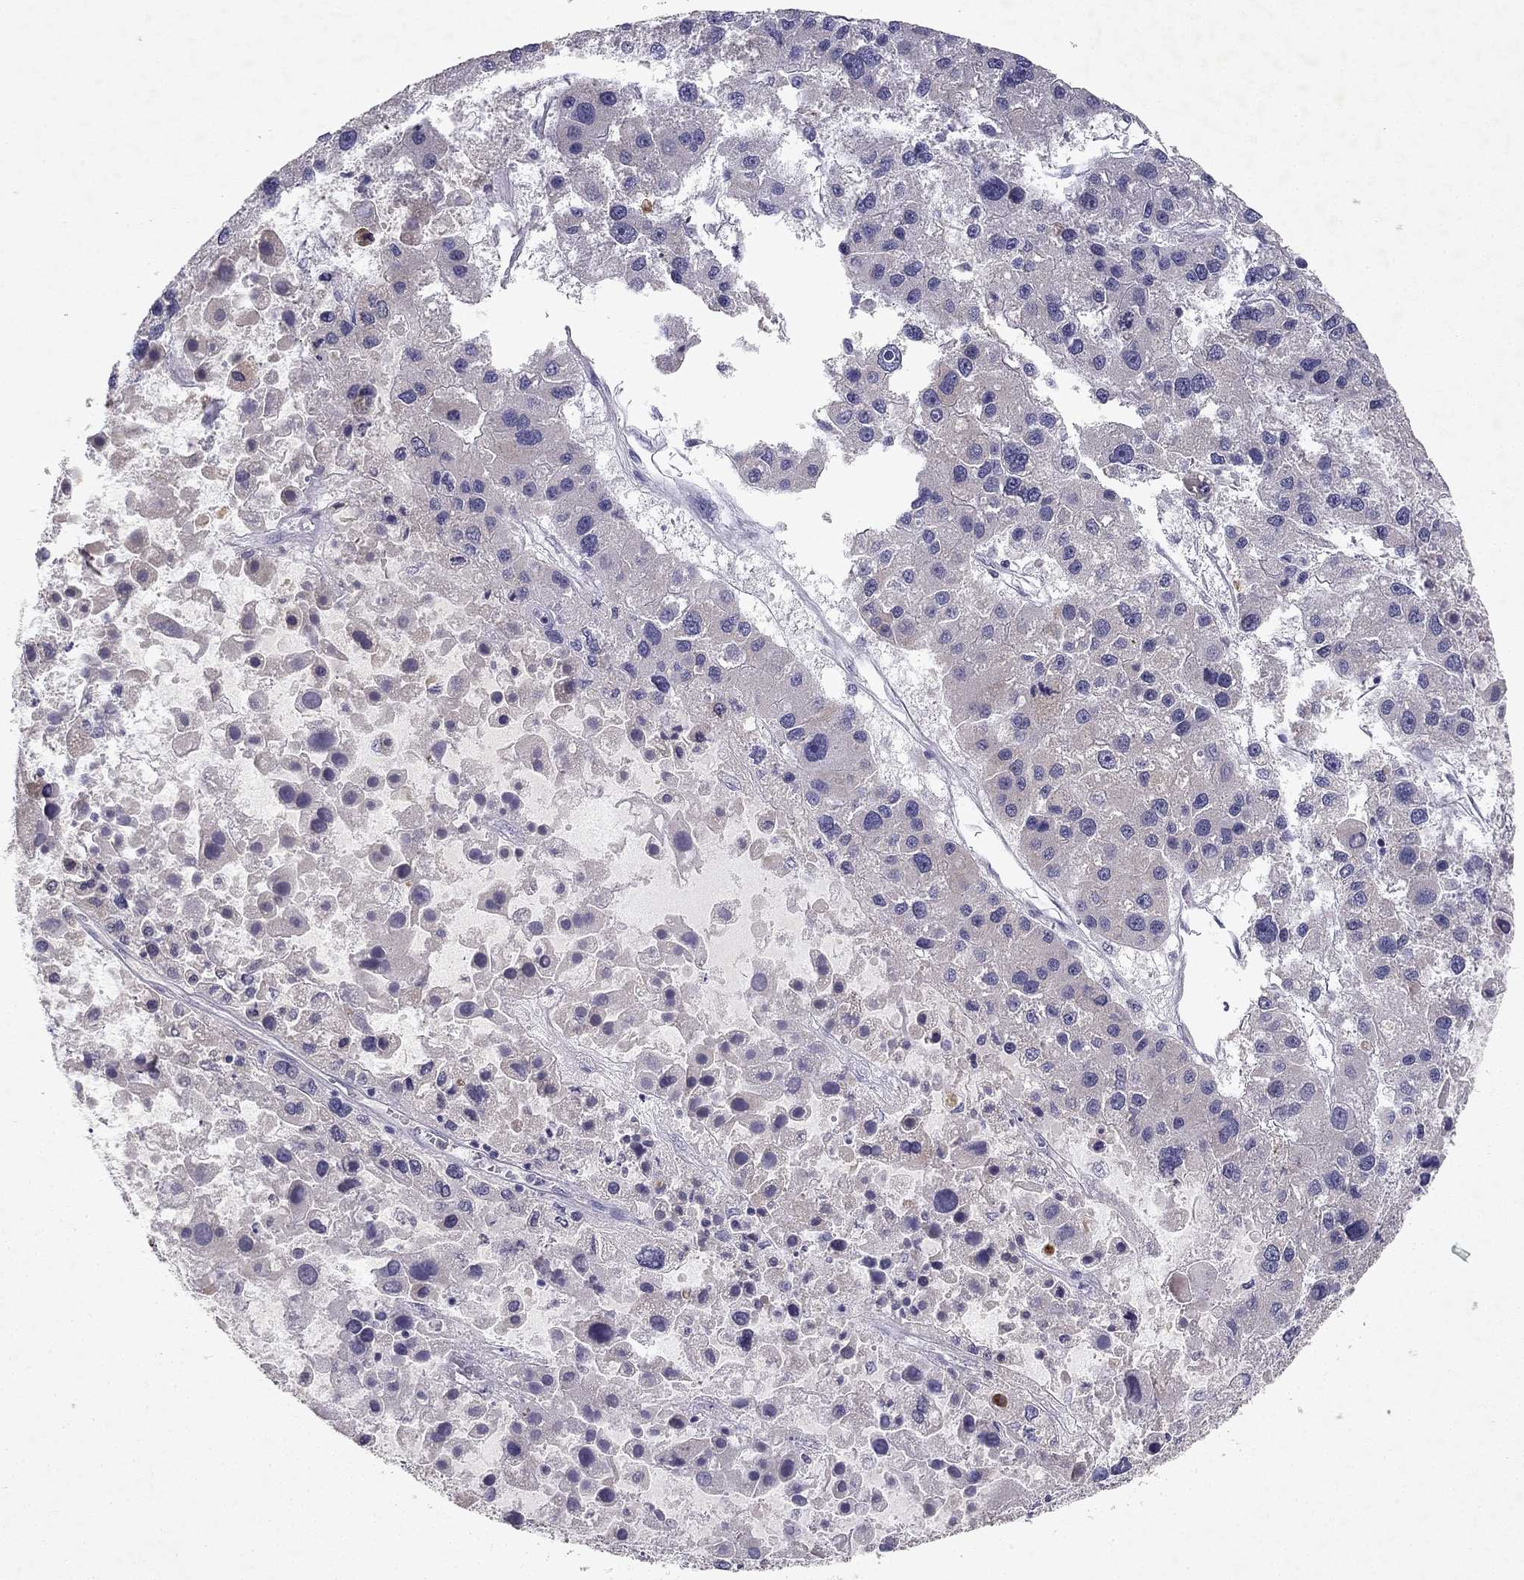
{"staining": {"intensity": "negative", "quantity": "none", "location": "none"}, "tissue": "liver cancer", "cell_type": "Tumor cells", "image_type": "cancer", "snomed": [{"axis": "morphology", "description": "Carcinoma, Hepatocellular, NOS"}, {"axis": "topography", "description": "Liver"}], "caption": "Liver hepatocellular carcinoma was stained to show a protein in brown. There is no significant expression in tumor cells.", "gene": "SLC6A4", "patient": {"sex": "male", "age": 73}}